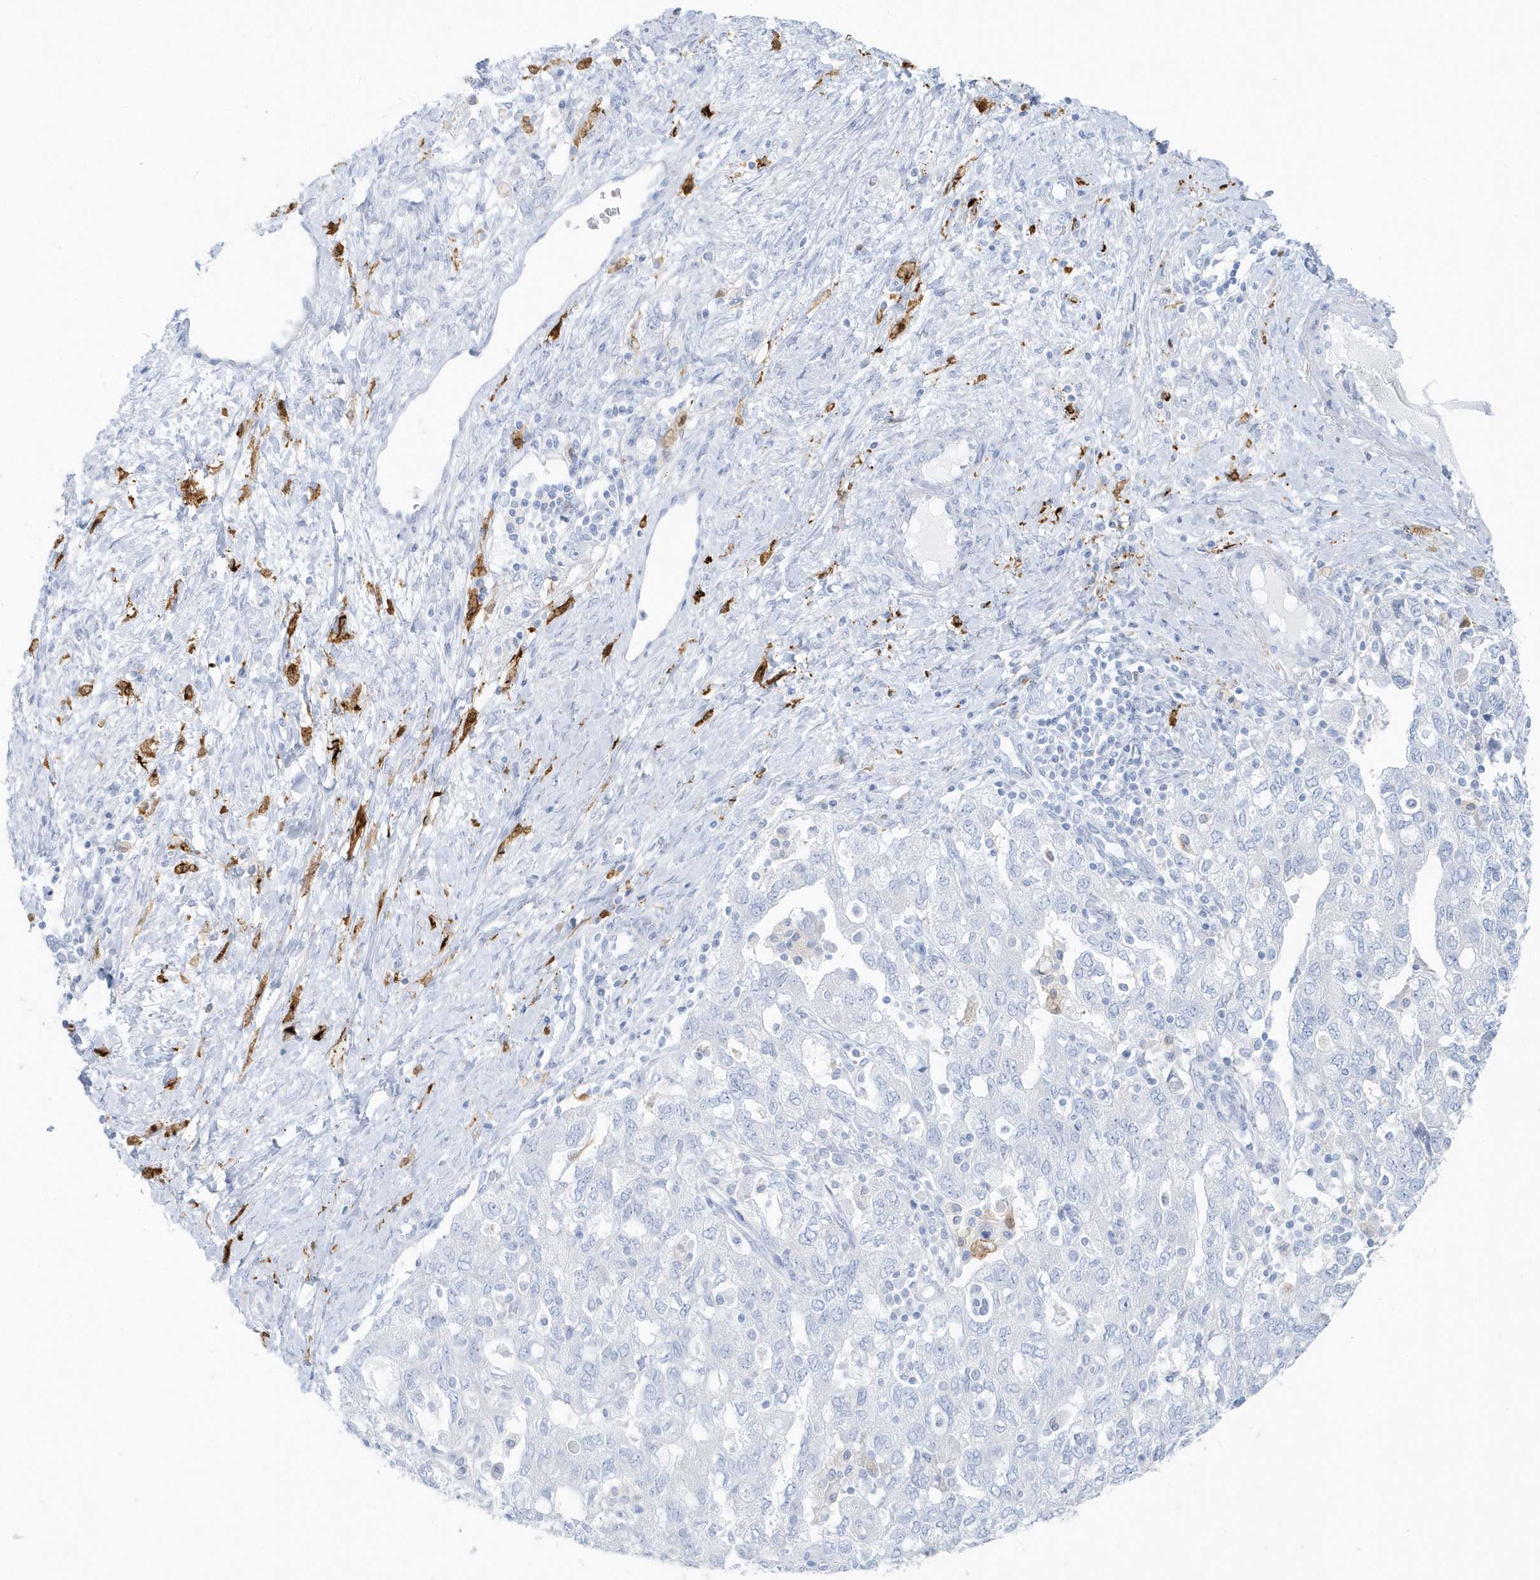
{"staining": {"intensity": "negative", "quantity": "none", "location": "none"}, "tissue": "ovarian cancer", "cell_type": "Tumor cells", "image_type": "cancer", "snomed": [{"axis": "morphology", "description": "Carcinoma, NOS"}, {"axis": "morphology", "description": "Cystadenocarcinoma, serous, NOS"}, {"axis": "topography", "description": "Ovary"}], "caption": "Tumor cells show no significant positivity in ovarian cancer.", "gene": "FAM98A", "patient": {"sex": "female", "age": 69}}